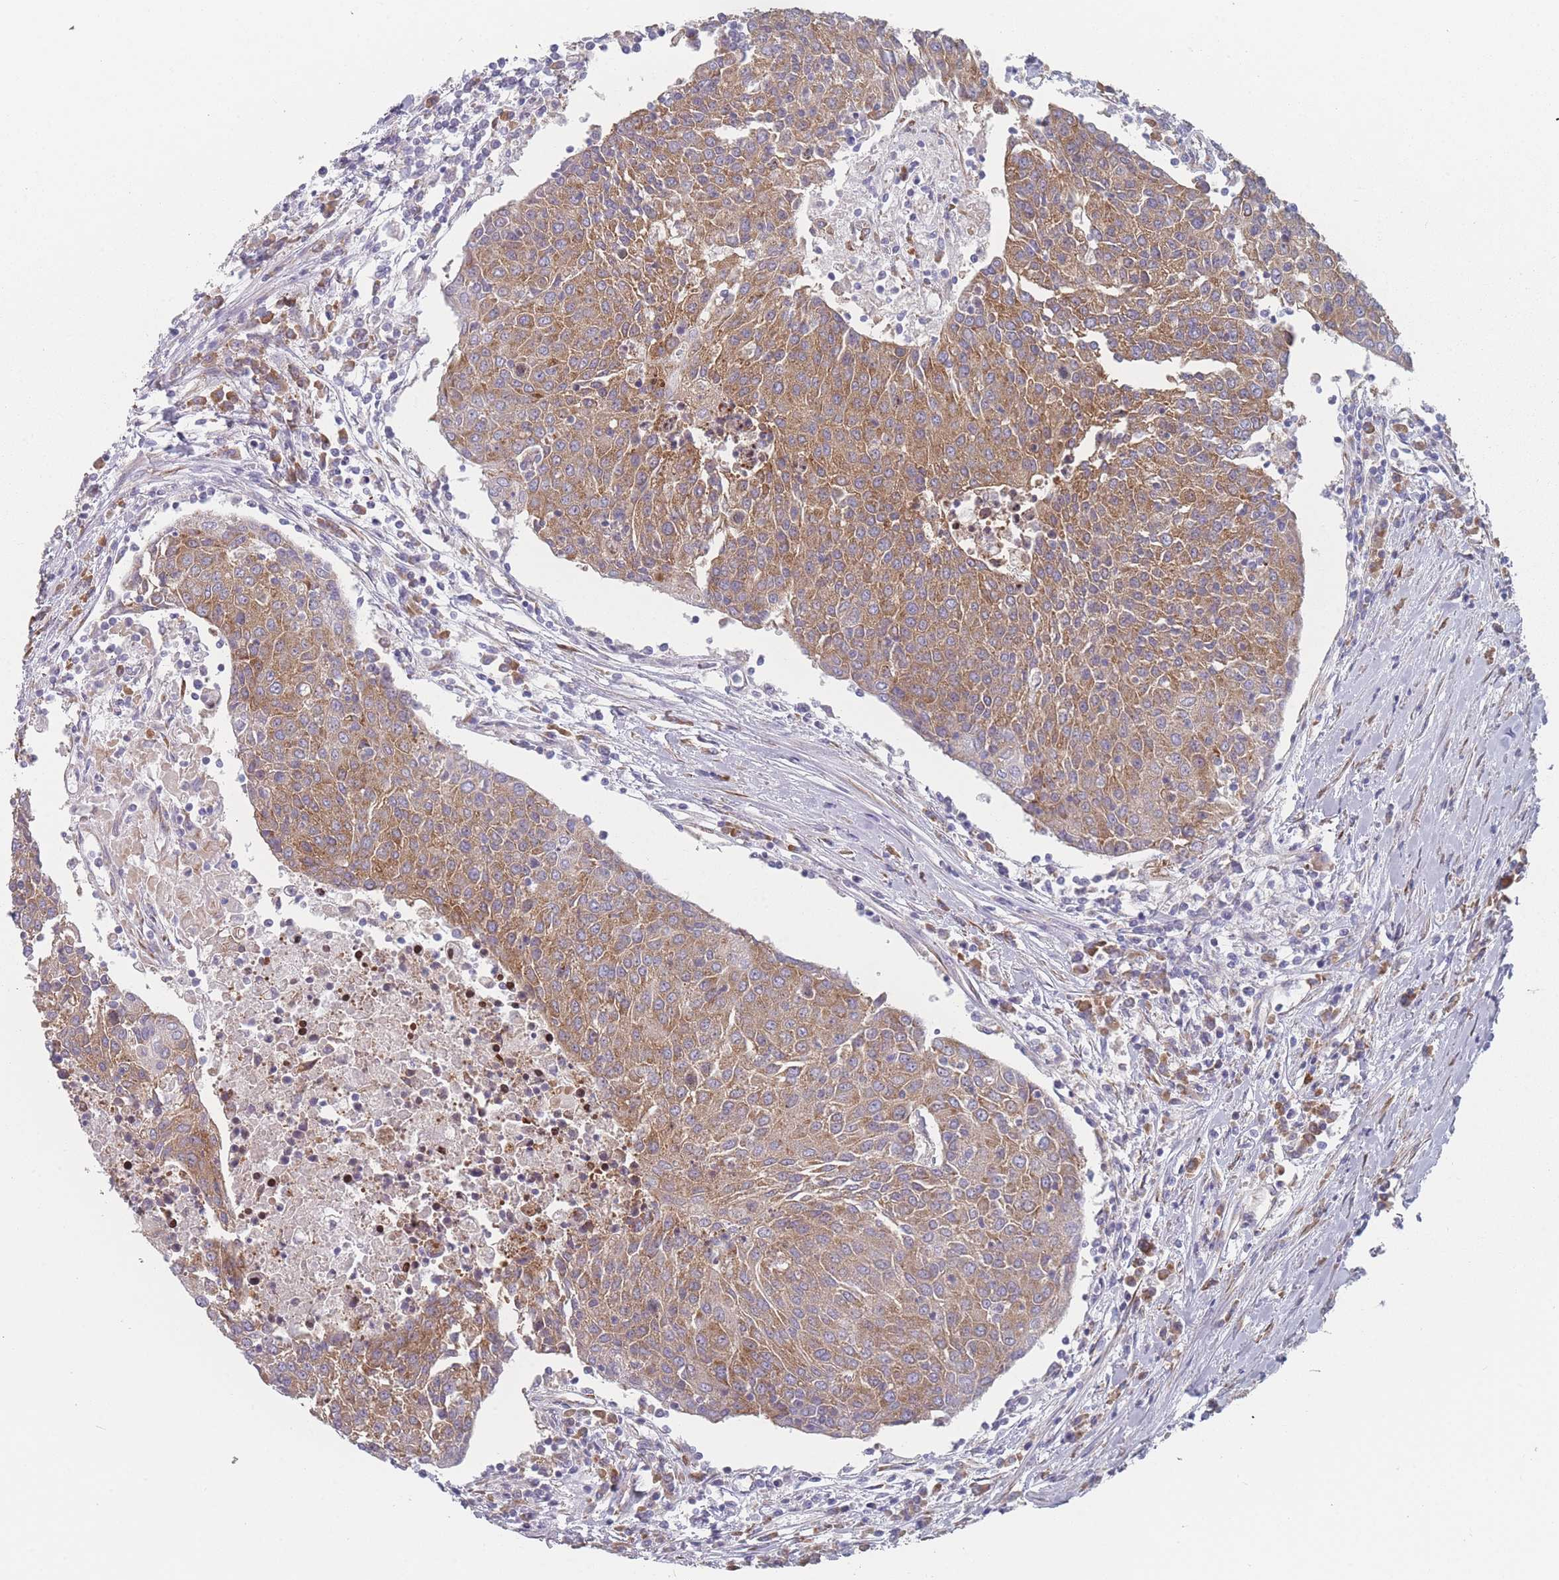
{"staining": {"intensity": "moderate", "quantity": ">75%", "location": "cytoplasmic/membranous"}, "tissue": "urothelial cancer", "cell_type": "Tumor cells", "image_type": "cancer", "snomed": [{"axis": "morphology", "description": "Urothelial carcinoma, High grade"}, {"axis": "topography", "description": "Urinary bladder"}], "caption": "Immunohistochemistry histopathology image of human urothelial cancer stained for a protein (brown), which demonstrates medium levels of moderate cytoplasmic/membranous staining in about >75% of tumor cells.", "gene": "CACNG5", "patient": {"sex": "female", "age": 85}}